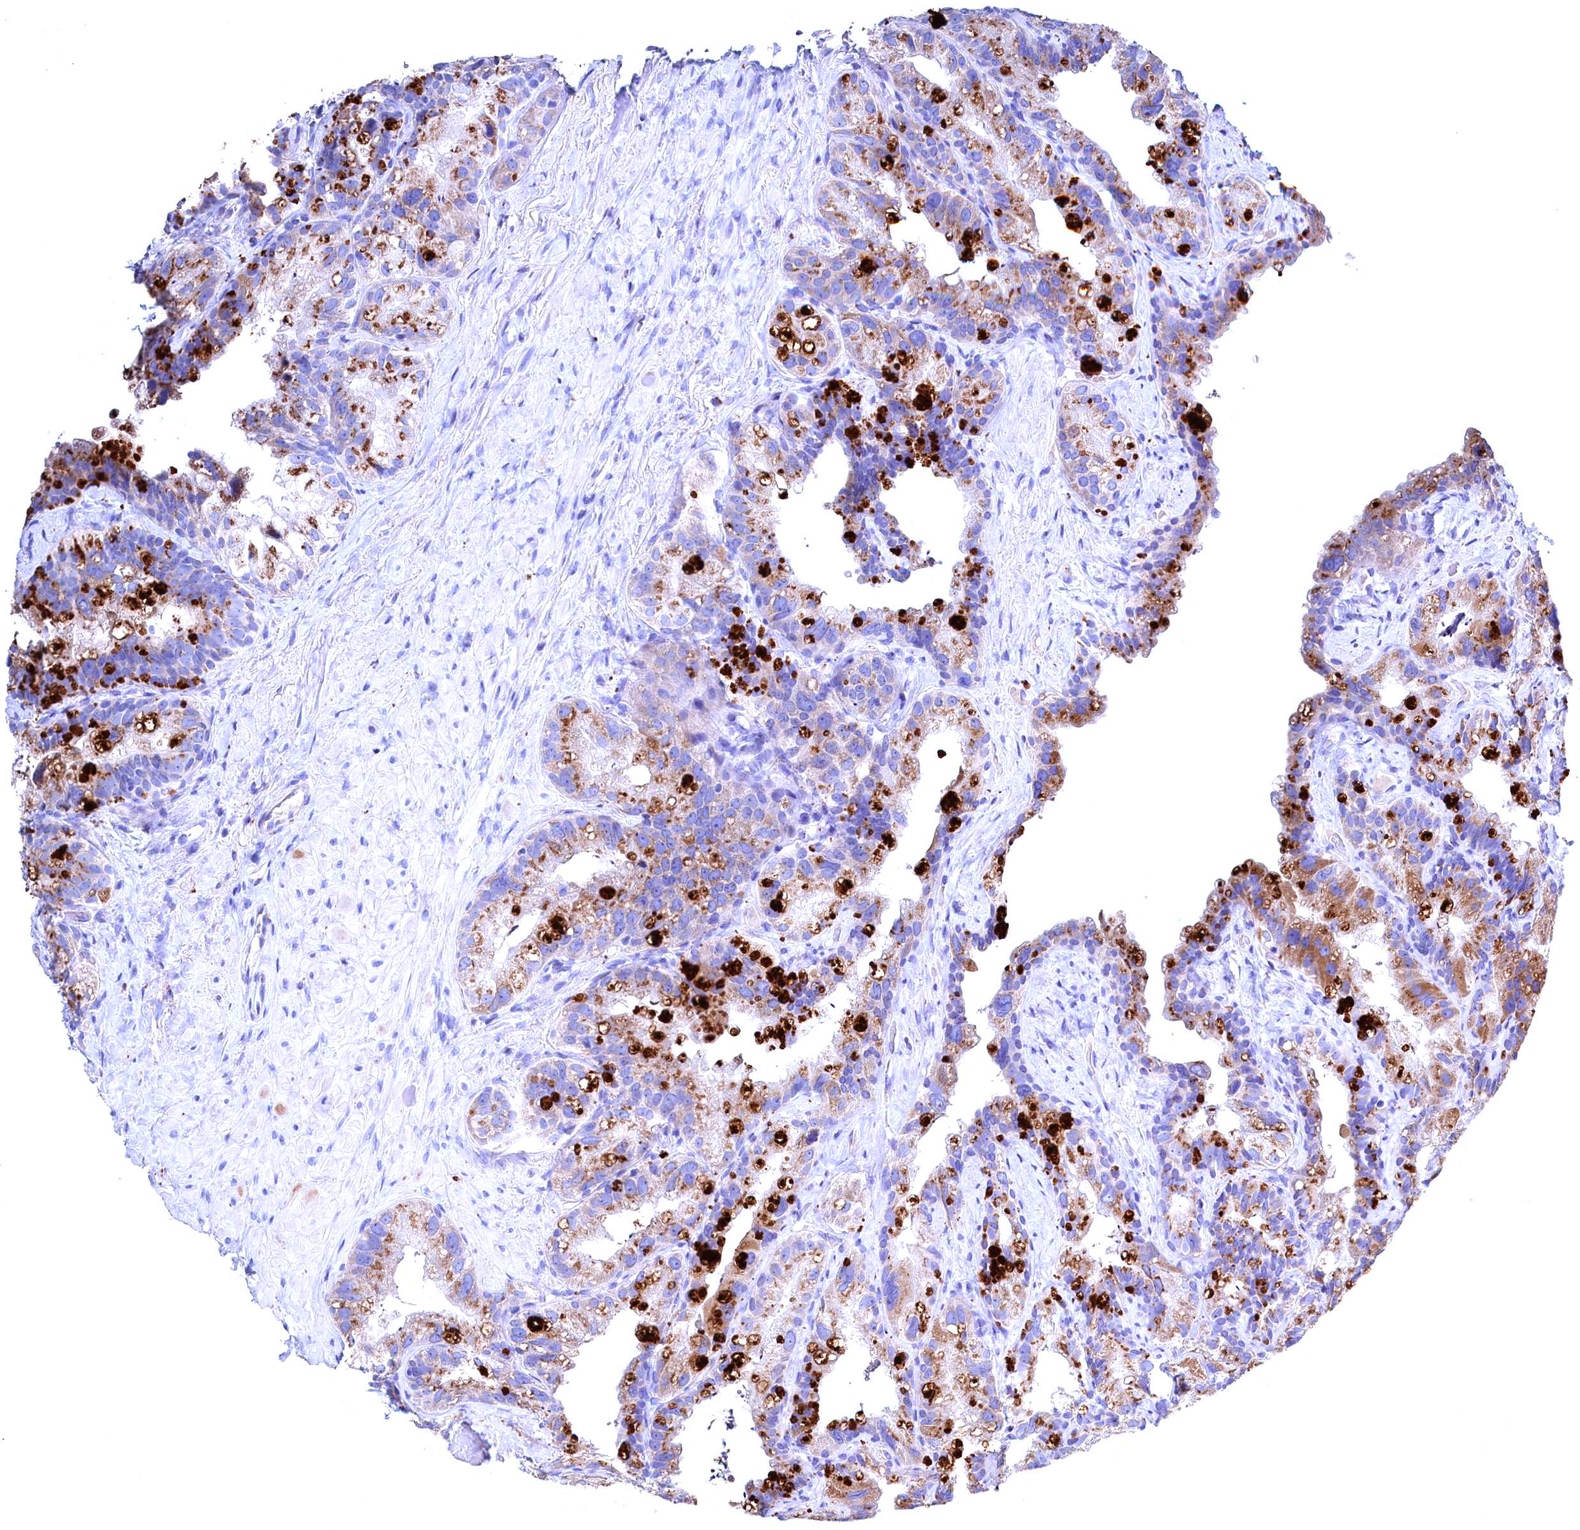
{"staining": {"intensity": "moderate", "quantity": "25%-75%", "location": "cytoplasmic/membranous"}, "tissue": "prostate cancer", "cell_type": "Tumor cells", "image_type": "cancer", "snomed": [{"axis": "morphology", "description": "Normal tissue, NOS"}, {"axis": "morphology", "description": "Adenocarcinoma, Low grade"}, {"axis": "topography", "description": "Prostate"}], "caption": "This is a photomicrograph of IHC staining of prostate low-grade adenocarcinoma, which shows moderate staining in the cytoplasmic/membranous of tumor cells.", "gene": "GPR108", "patient": {"sex": "male", "age": 72}}